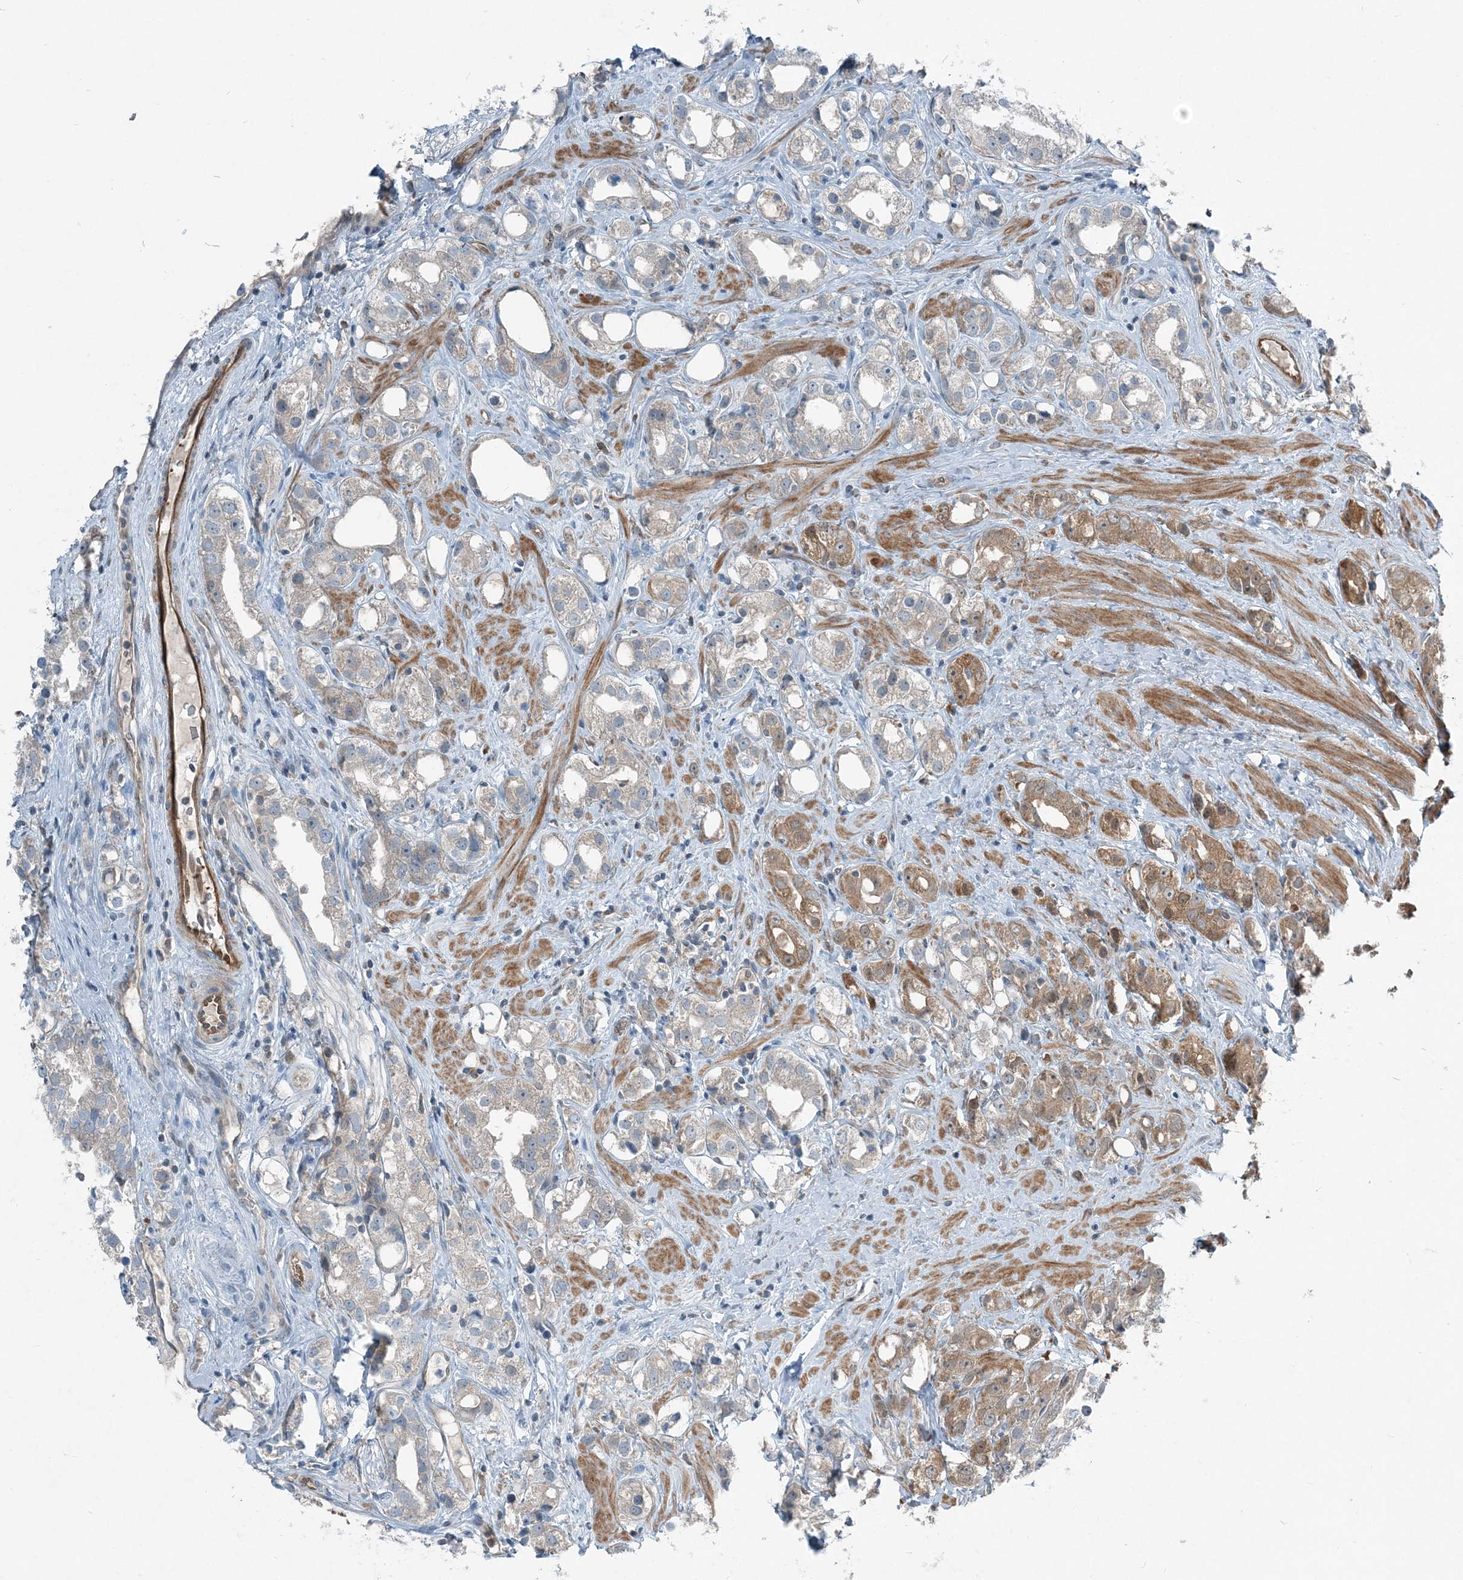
{"staining": {"intensity": "negative", "quantity": "none", "location": "none"}, "tissue": "prostate cancer", "cell_type": "Tumor cells", "image_type": "cancer", "snomed": [{"axis": "morphology", "description": "Adenocarcinoma, NOS"}, {"axis": "topography", "description": "Prostate"}], "caption": "Tumor cells are negative for brown protein staining in adenocarcinoma (prostate). (DAB (3,3'-diaminobenzidine) immunohistochemistry visualized using brightfield microscopy, high magnification).", "gene": "ARMH1", "patient": {"sex": "male", "age": 79}}